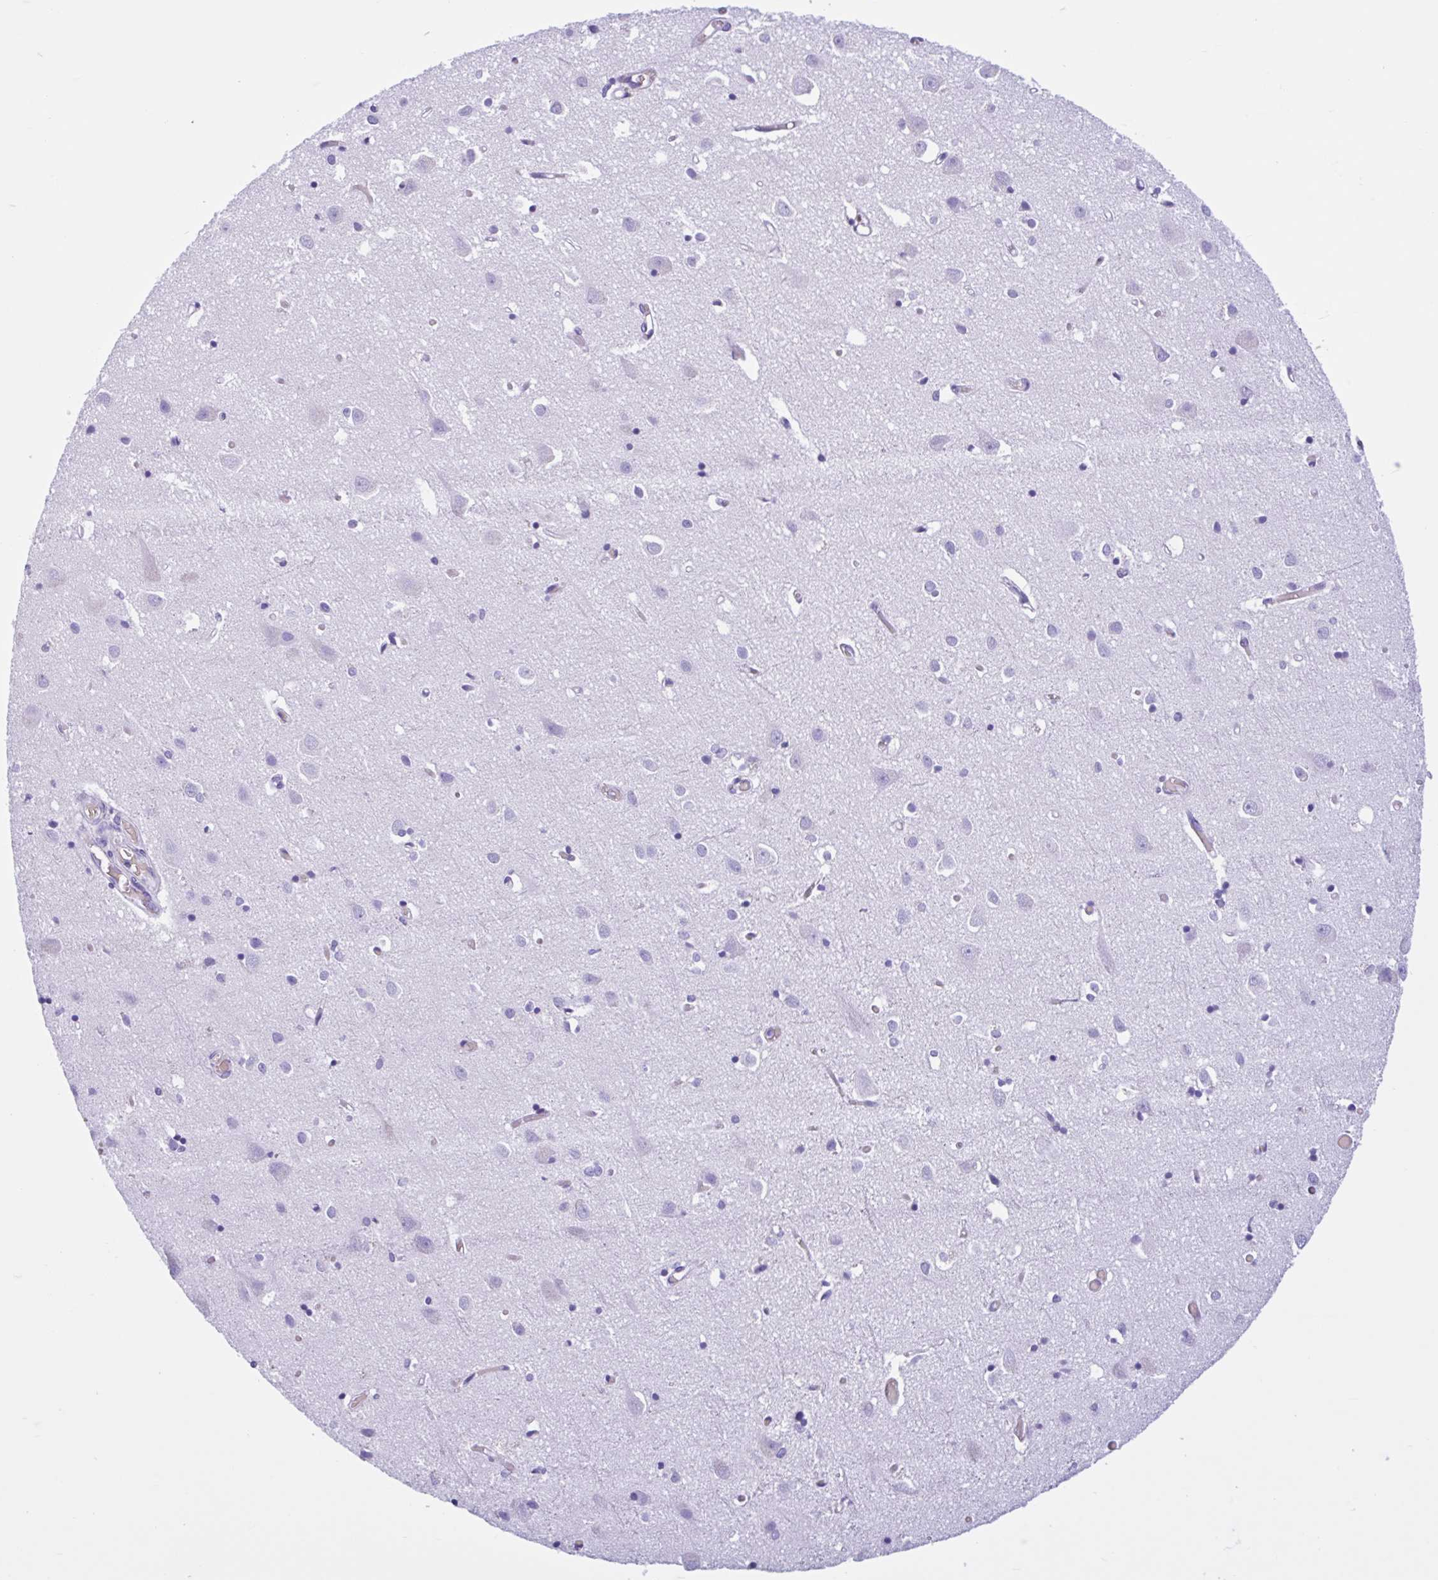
{"staining": {"intensity": "negative", "quantity": "none", "location": "none"}, "tissue": "cerebral cortex", "cell_type": "Endothelial cells", "image_type": "normal", "snomed": [{"axis": "morphology", "description": "Normal tissue, NOS"}, {"axis": "topography", "description": "Cerebral cortex"}], "caption": "High magnification brightfield microscopy of normal cerebral cortex stained with DAB (3,3'-diaminobenzidine) (brown) and counterstained with hematoxylin (blue): endothelial cells show no significant positivity. The staining was performed using DAB (3,3'-diaminobenzidine) to visualize the protein expression in brown, while the nuclei were stained in blue with hematoxylin (Magnification: 20x).", "gene": "TMEM79", "patient": {"sex": "male", "age": 70}}